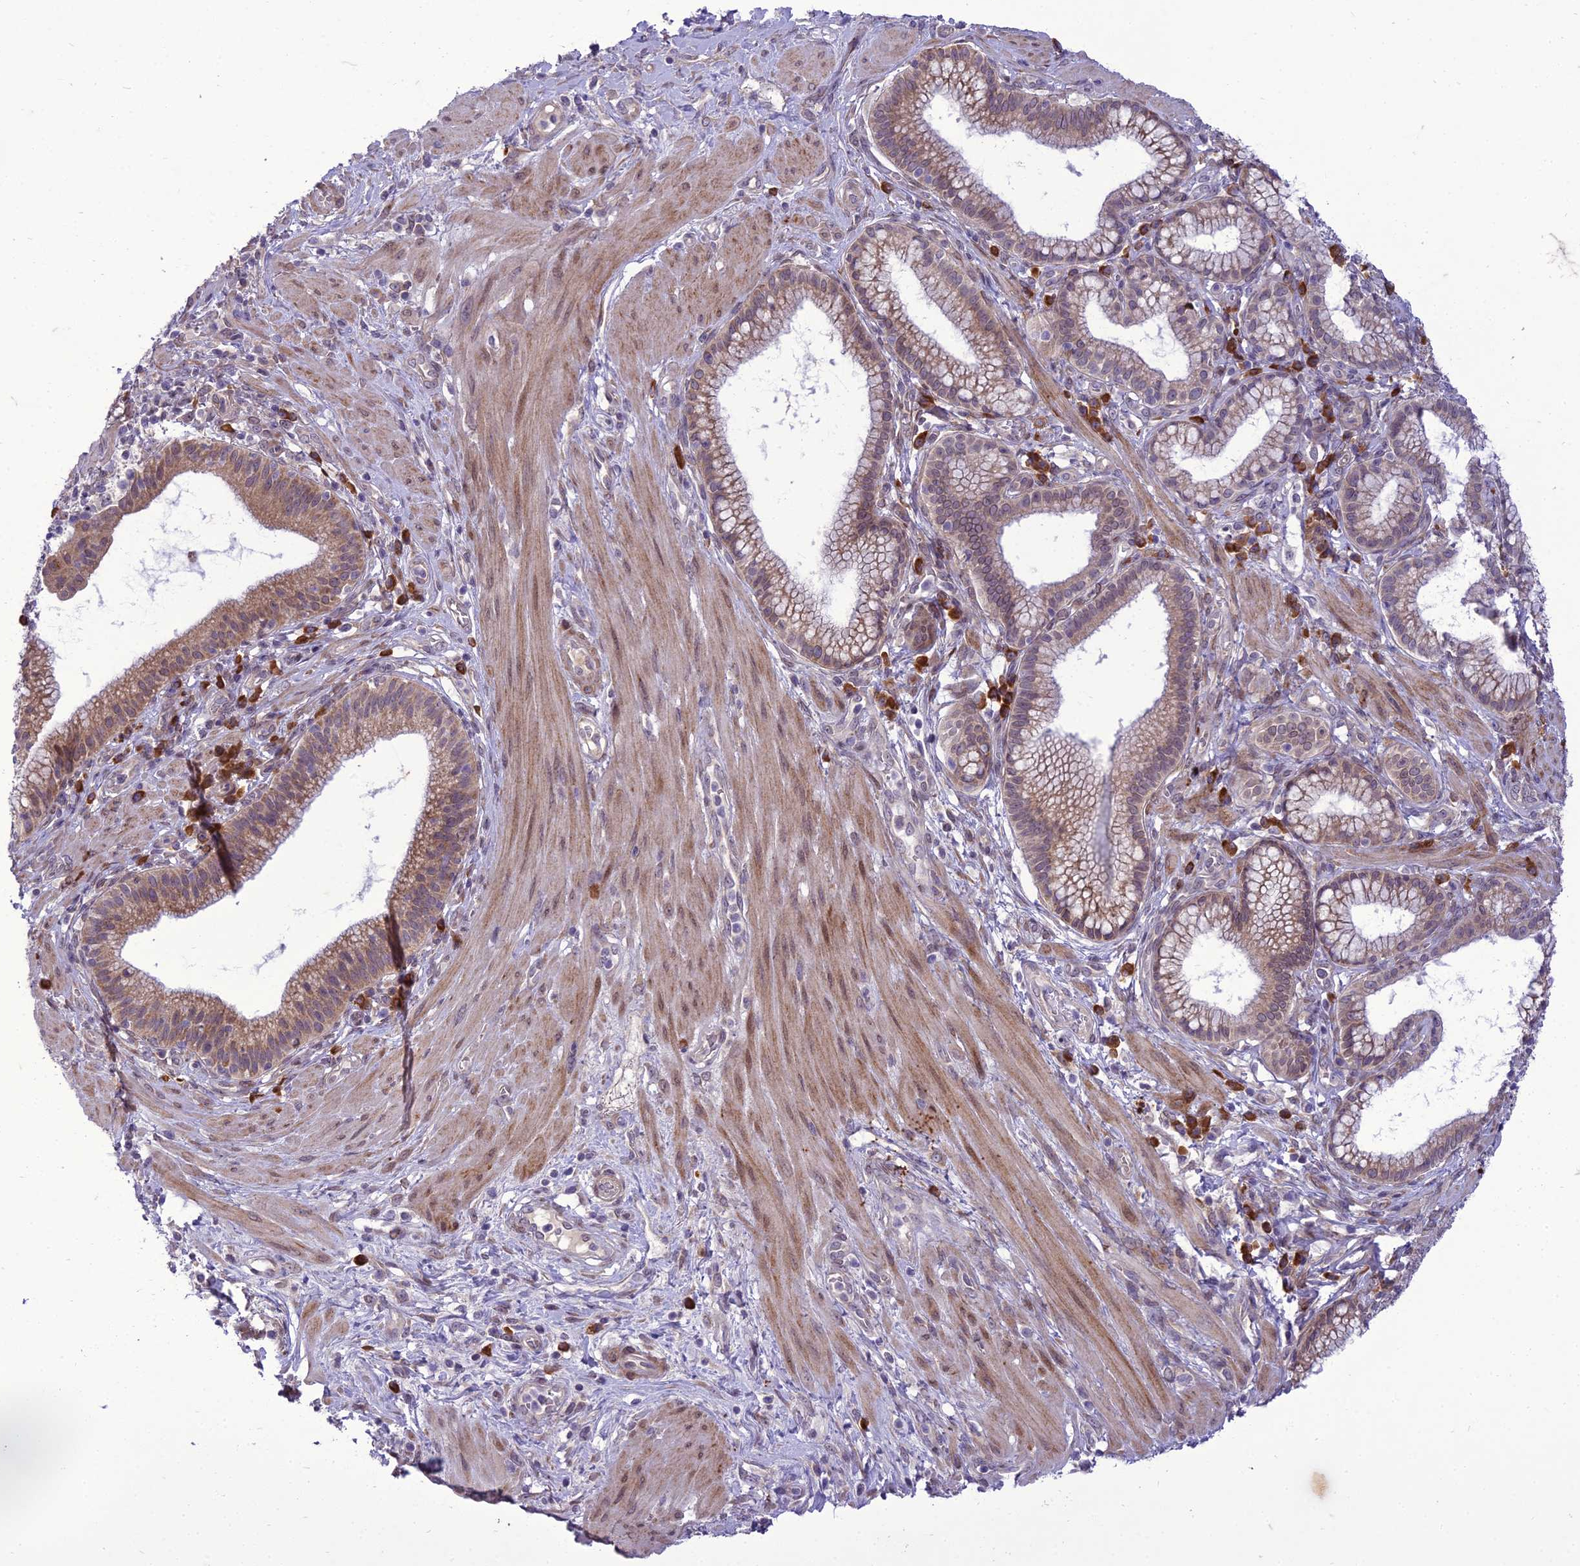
{"staining": {"intensity": "moderate", "quantity": ">75%", "location": "cytoplasmic/membranous"}, "tissue": "pancreatic cancer", "cell_type": "Tumor cells", "image_type": "cancer", "snomed": [{"axis": "morphology", "description": "Adenocarcinoma, NOS"}, {"axis": "topography", "description": "Pancreas"}], "caption": "Moderate cytoplasmic/membranous expression for a protein is identified in approximately >75% of tumor cells of pancreatic cancer (adenocarcinoma) using immunohistochemistry.", "gene": "NEURL2", "patient": {"sex": "male", "age": 72}}